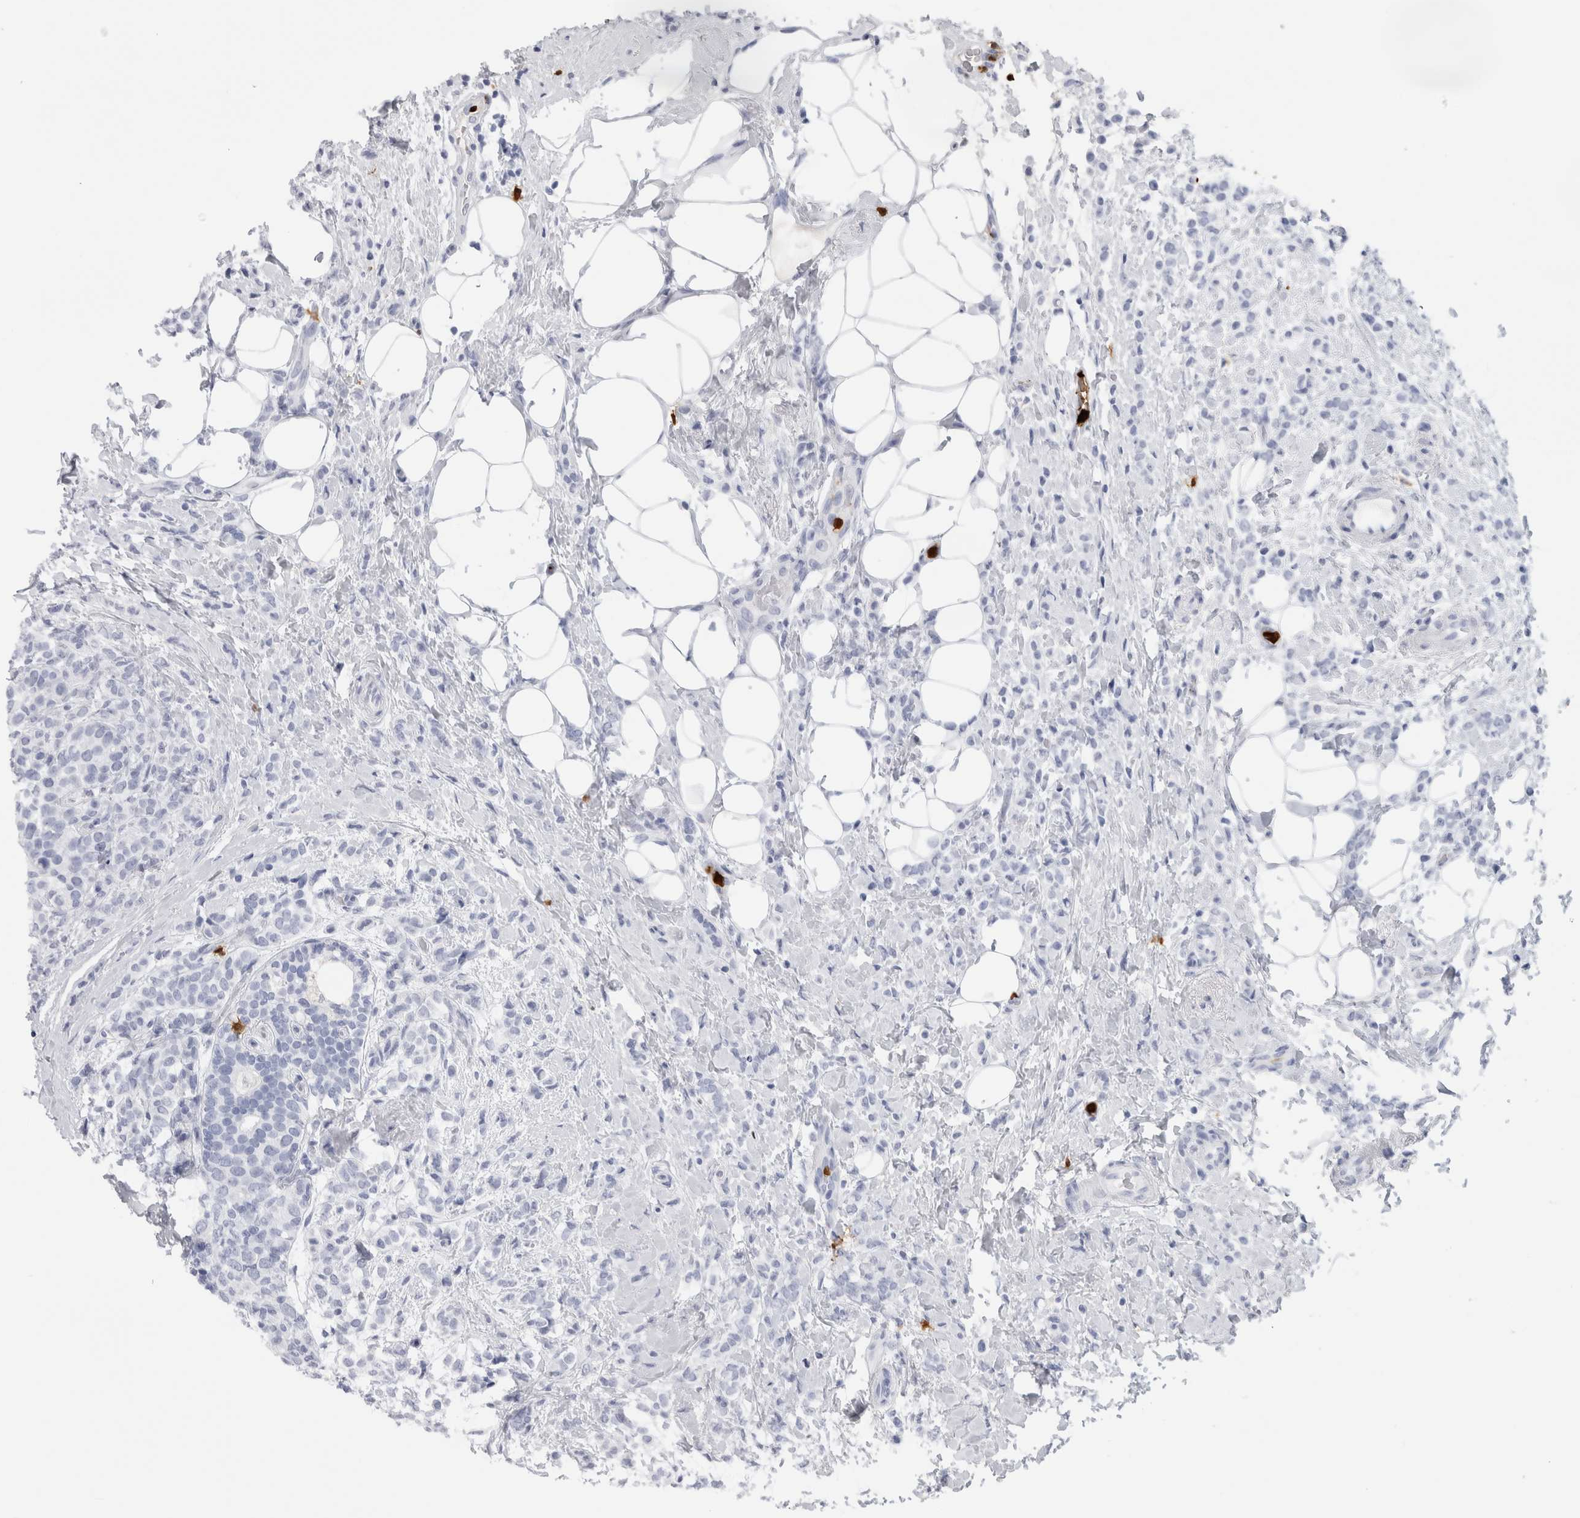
{"staining": {"intensity": "negative", "quantity": "none", "location": "none"}, "tissue": "breast cancer", "cell_type": "Tumor cells", "image_type": "cancer", "snomed": [{"axis": "morphology", "description": "Lobular carcinoma"}, {"axis": "topography", "description": "Breast"}], "caption": "DAB immunohistochemical staining of human lobular carcinoma (breast) reveals no significant positivity in tumor cells. (DAB immunohistochemistry (IHC) with hematoxylin counter stain).", "gene": "S100A8", "patient": {"sex": "female", "age": 50}}